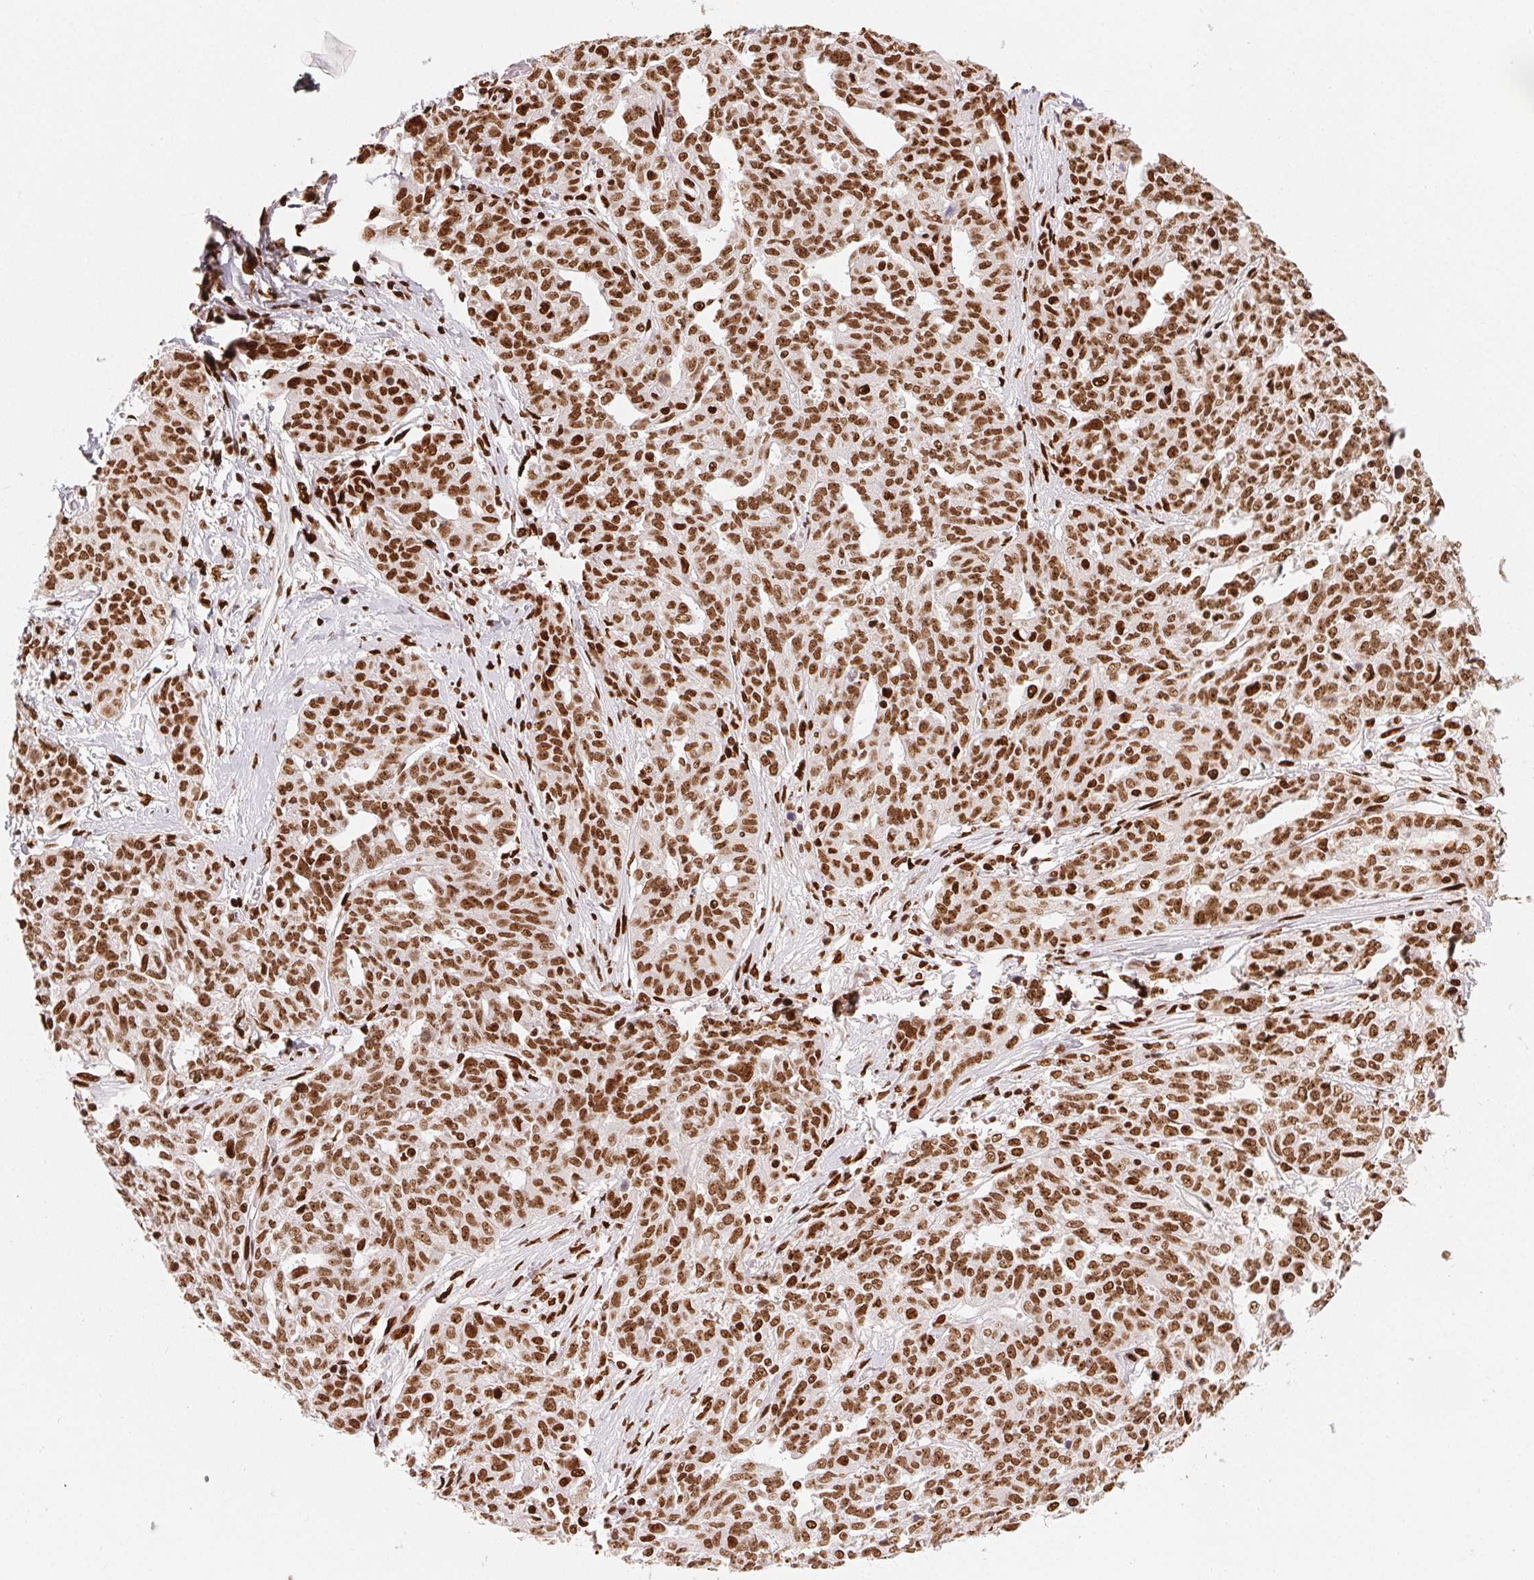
{"staining": {"intensity": "moderate", "quantity": ">75%", "location": "nuclear"}, "tissue": "ovarian cancer", "cell_type": "Tumor cells", "image_type": "cancer", "snomed": [{"axis": "morphology", "description": "Cystadenocarcinoma, serous, NOS"}, {"axis": "topography", "description": "Ovary"}], "caption": "Protein staining demonstrates moderate nuclear staining in about >75% of tumor cells in serous cystadenocarcinoma (ovarian).", "gene": "ZNF80", "patient": {"sex": "female", "age": 67}}